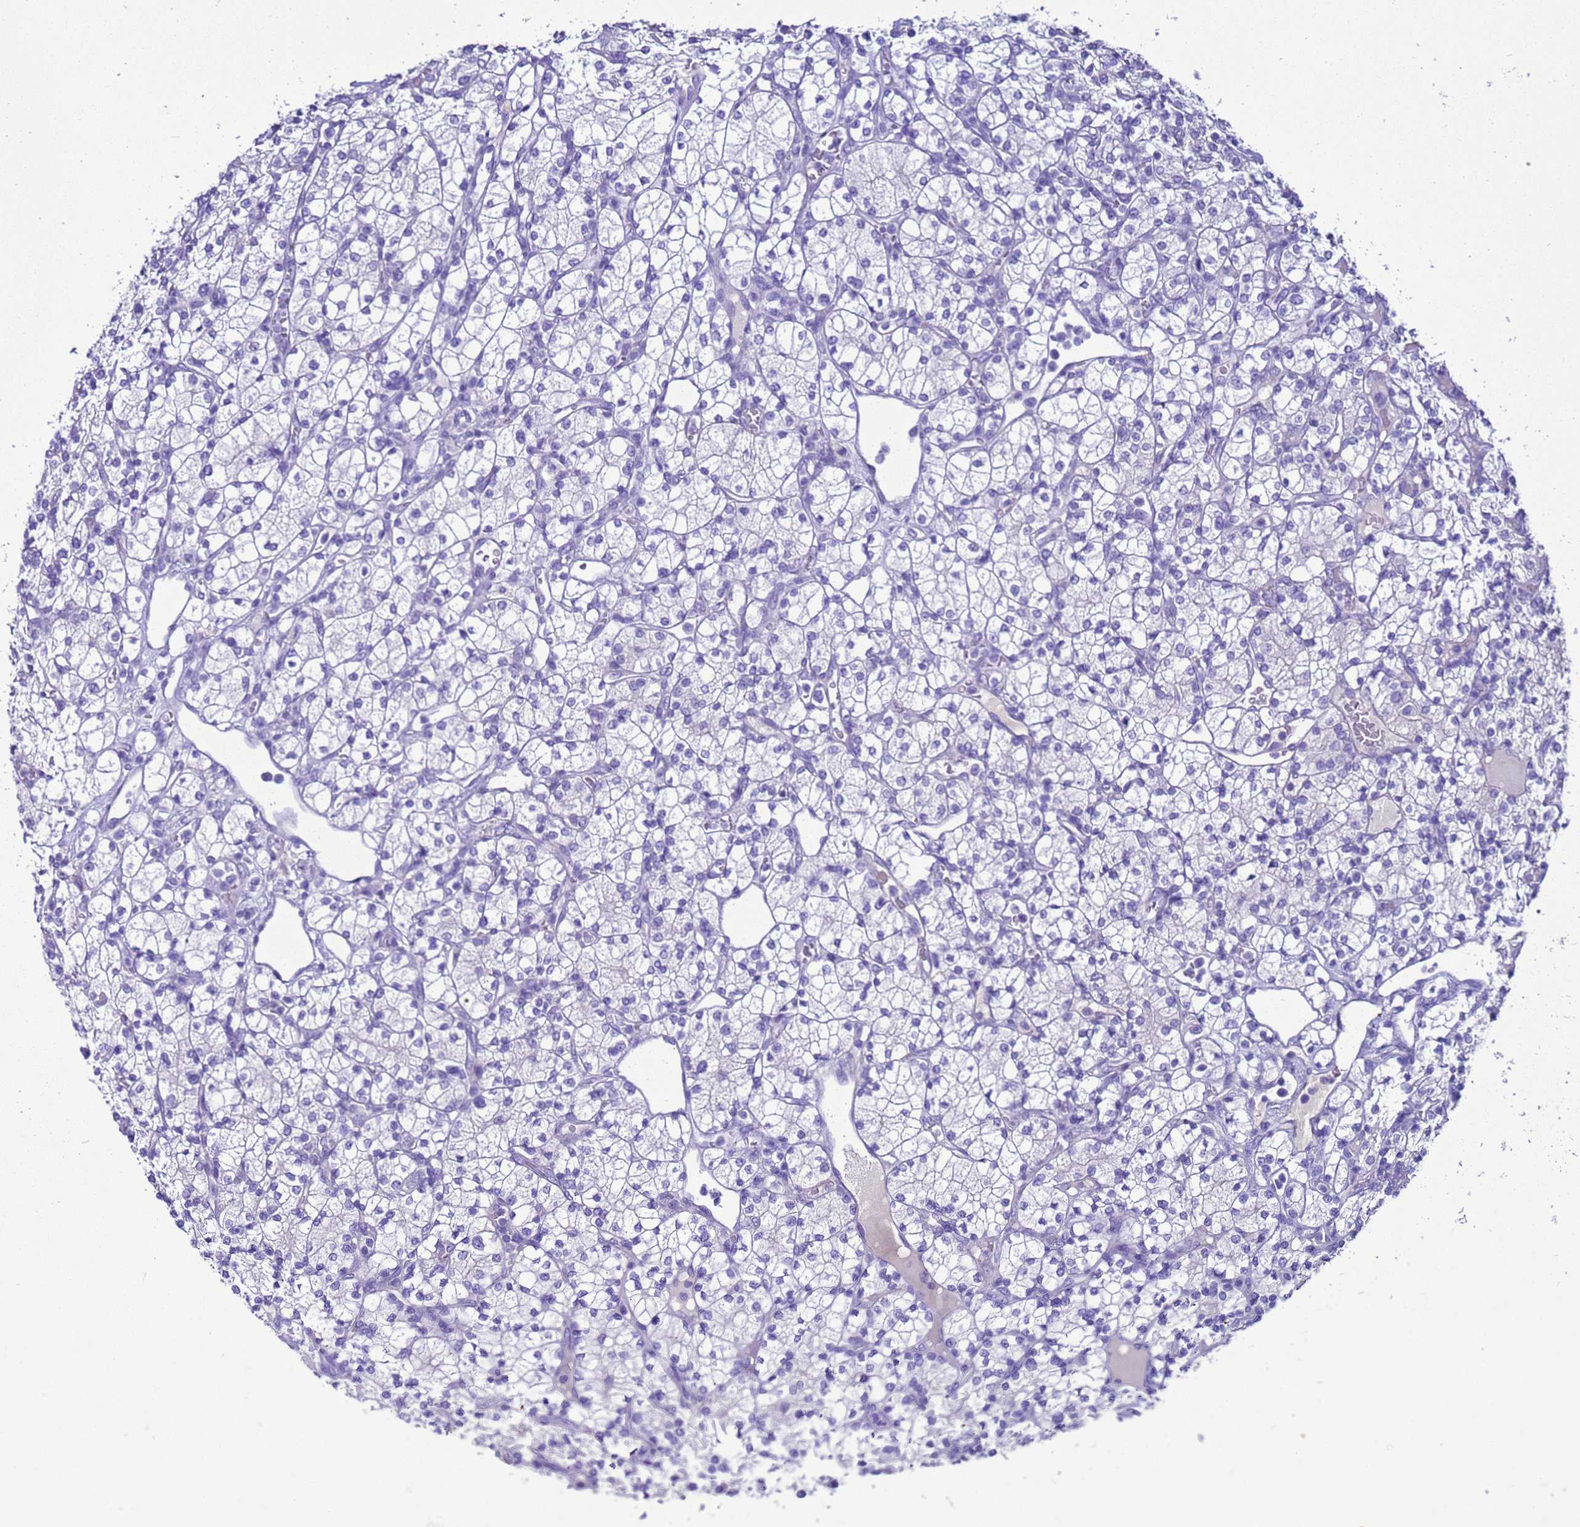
{"staining": {"intensity": "negative", "quantity": "none", "location": "none"}, "tissue": "renal cancer", "cell_type": "Tumor cells", "image_type": "cancer", "snomed": [{"axis": "morphology", "description": "Adenocarcinoma, NOS"}, {"axis": "topography", "description": "Kidney"}], "caption": "DAB (3,3'-diaminobenzidine) immunohistochemical staining of human renal adenocarcinoma demonstrates no significant staining in tumor cells. Nuclei are stained in blue.", "gene": "BEST2", "patient": {"sex": "male", "age": 77}}